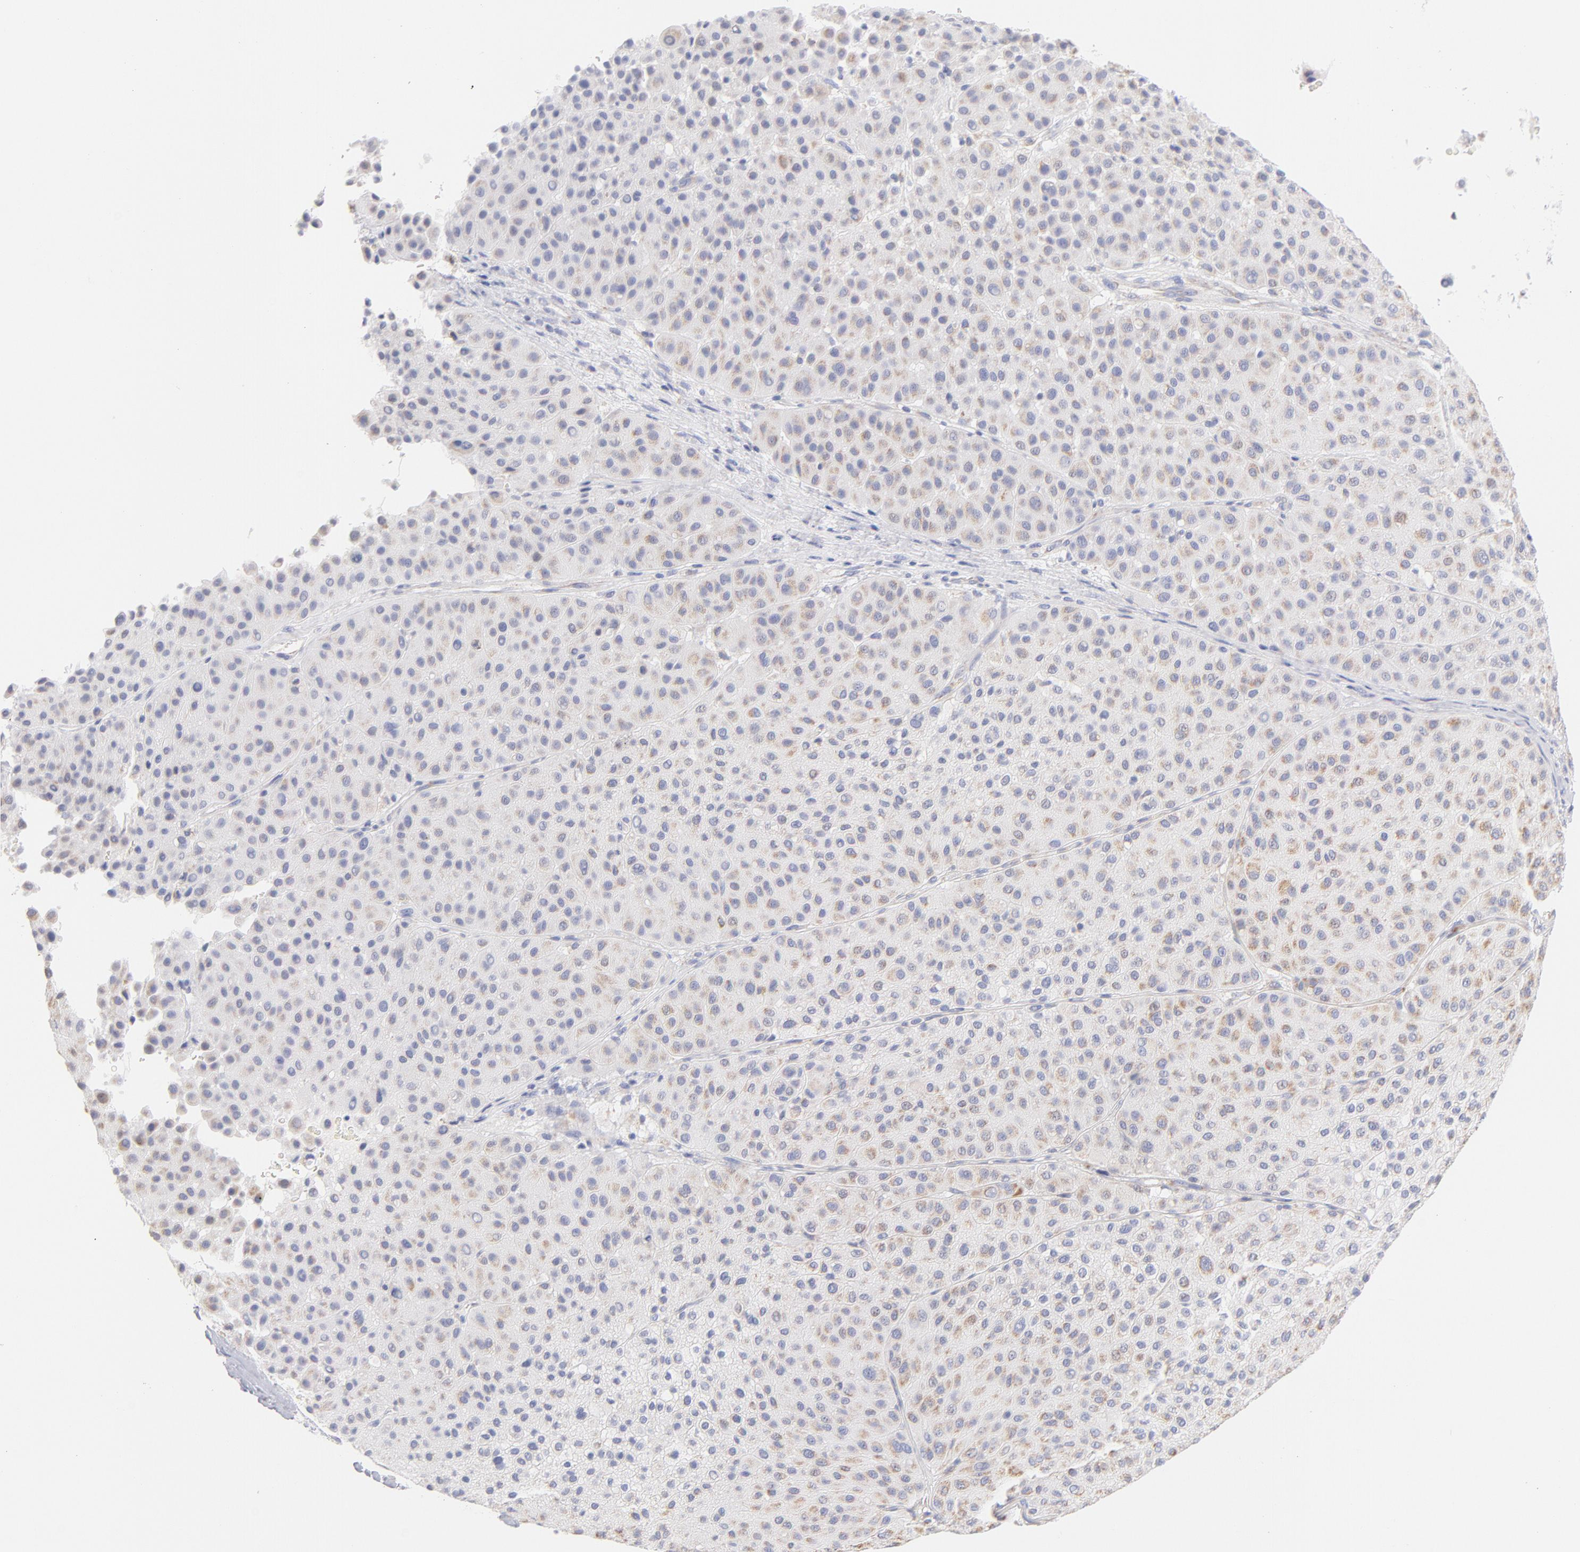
{"staining": {"intensity": "weak", "quantity": ">75%", "location": "cytoplasmic/membranous"}, "tissue": "melanoma", "cell_type": "Tumor cells", "image_type": "cancer", "snomed": [{"axis": "morphology", "description": "Normal tissue, NOS"}, {"axis": "morphology", "description": "Malignant melanoma, Metastatic site"}, {"axis": "topography", "description": "Skin"}], "caption": "An immunohistochemistry photomicrograph of neoplastic tissue is shown. Protein staining in brown highlights weak cytoplasmic/membranous positivity in melanoma within tumor cells. (Stains: DAB (3,3'-diaminobenzidine) in brown, nuclei in blue, Microscopy: brightfield microscopy at high magnification).", "gene": "AIFM1", "patient": {"sex": "male", "age": 41}}